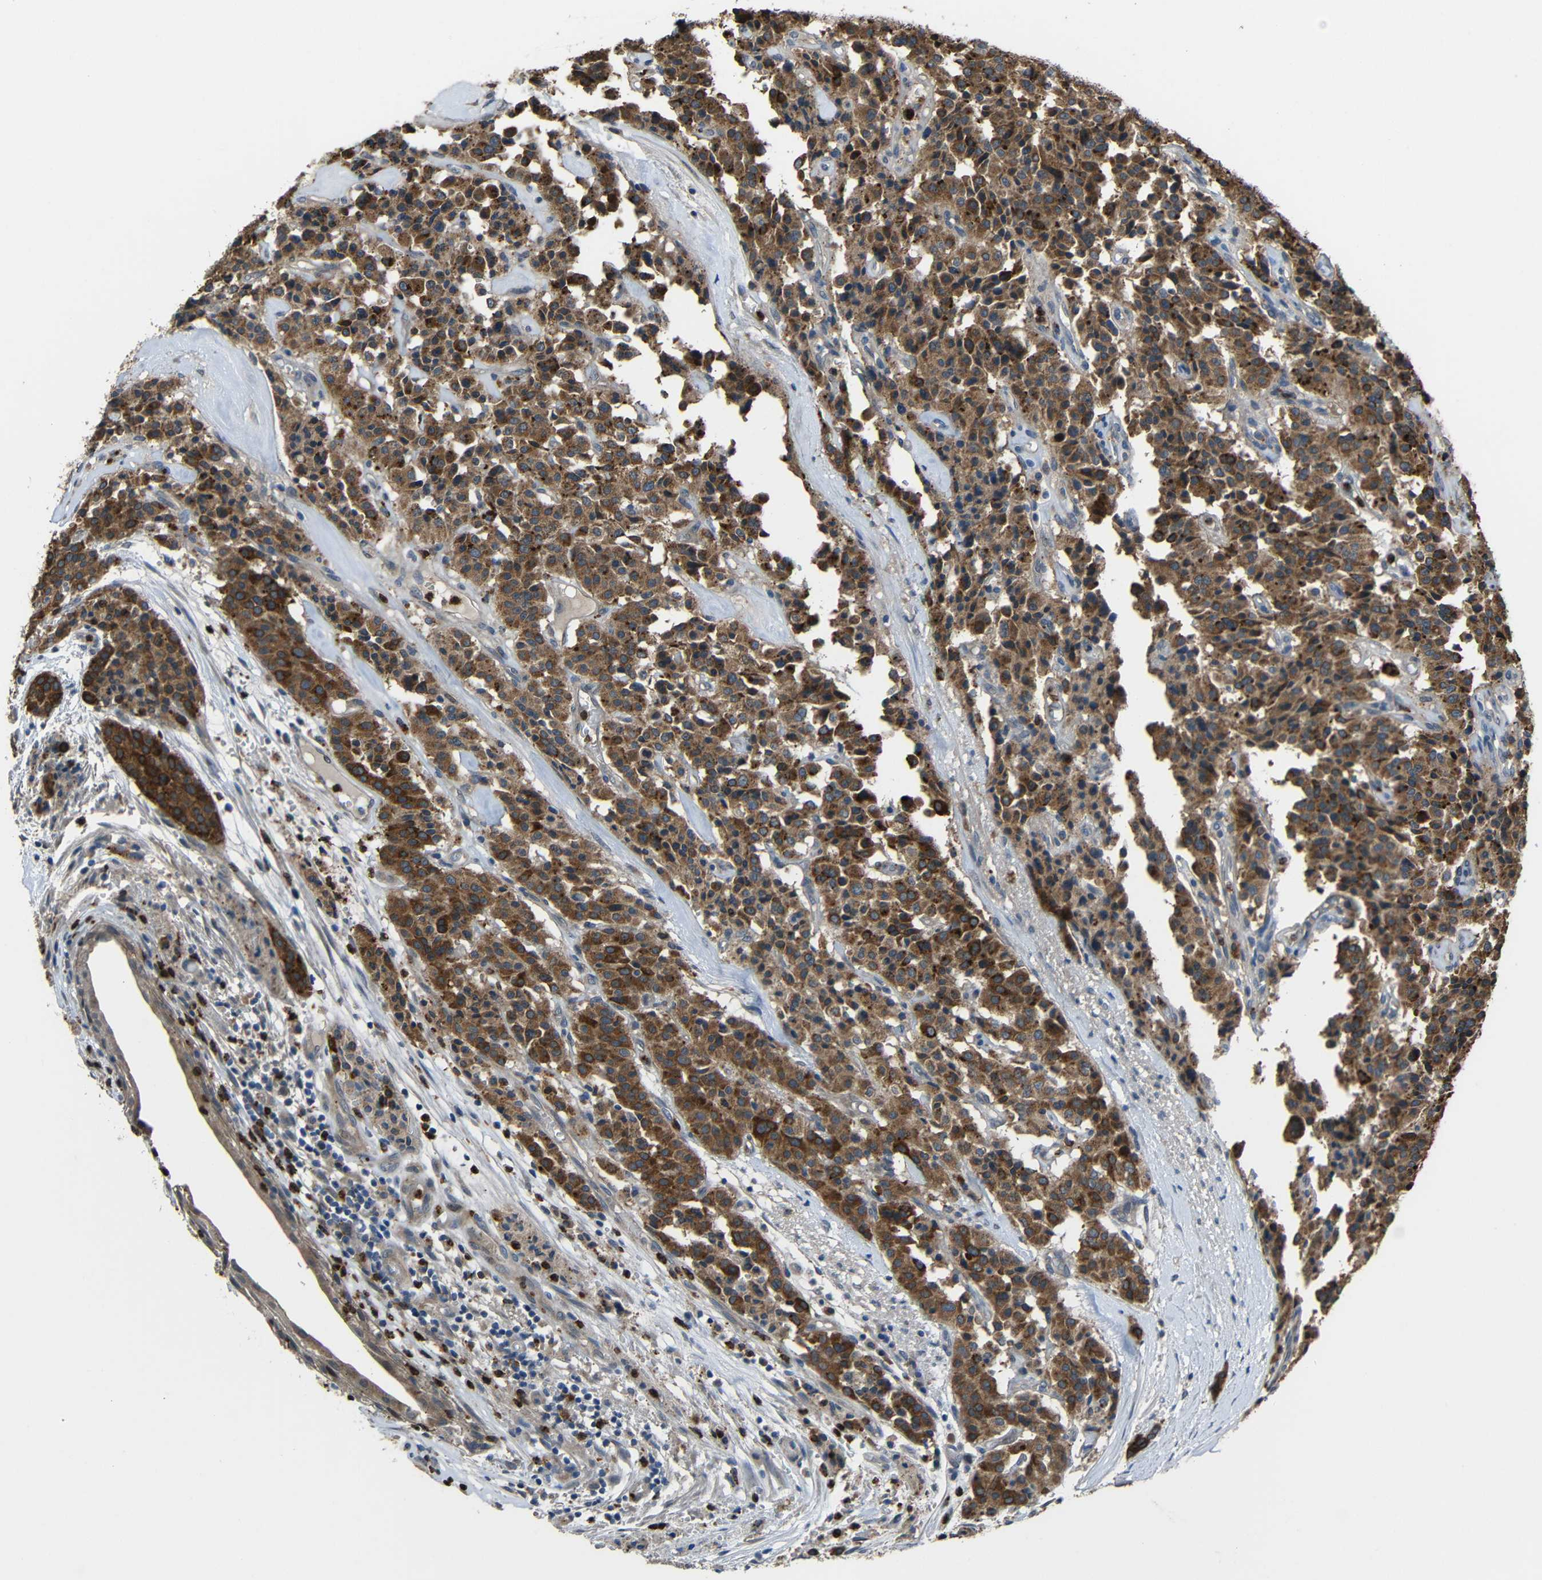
{"staining": {"intensity": "strong", "quantity": ">75%", "location": "cytoplasmic/membranous"}, "tissue": "carcinoid", "cell_type": "Tumor cells", "image_type": "cancer", "snomed": [{"axis": "morphology", "description": "Carcinoid, malignant, NOS"}, {"axis": "topography", "description": "Lung"}], "caption": "Human carcinoid stained with a protein marker reveals strong staining in tumor cells.", "gene": "STBD1", "patient": {"sex": "male", "age": 30}}